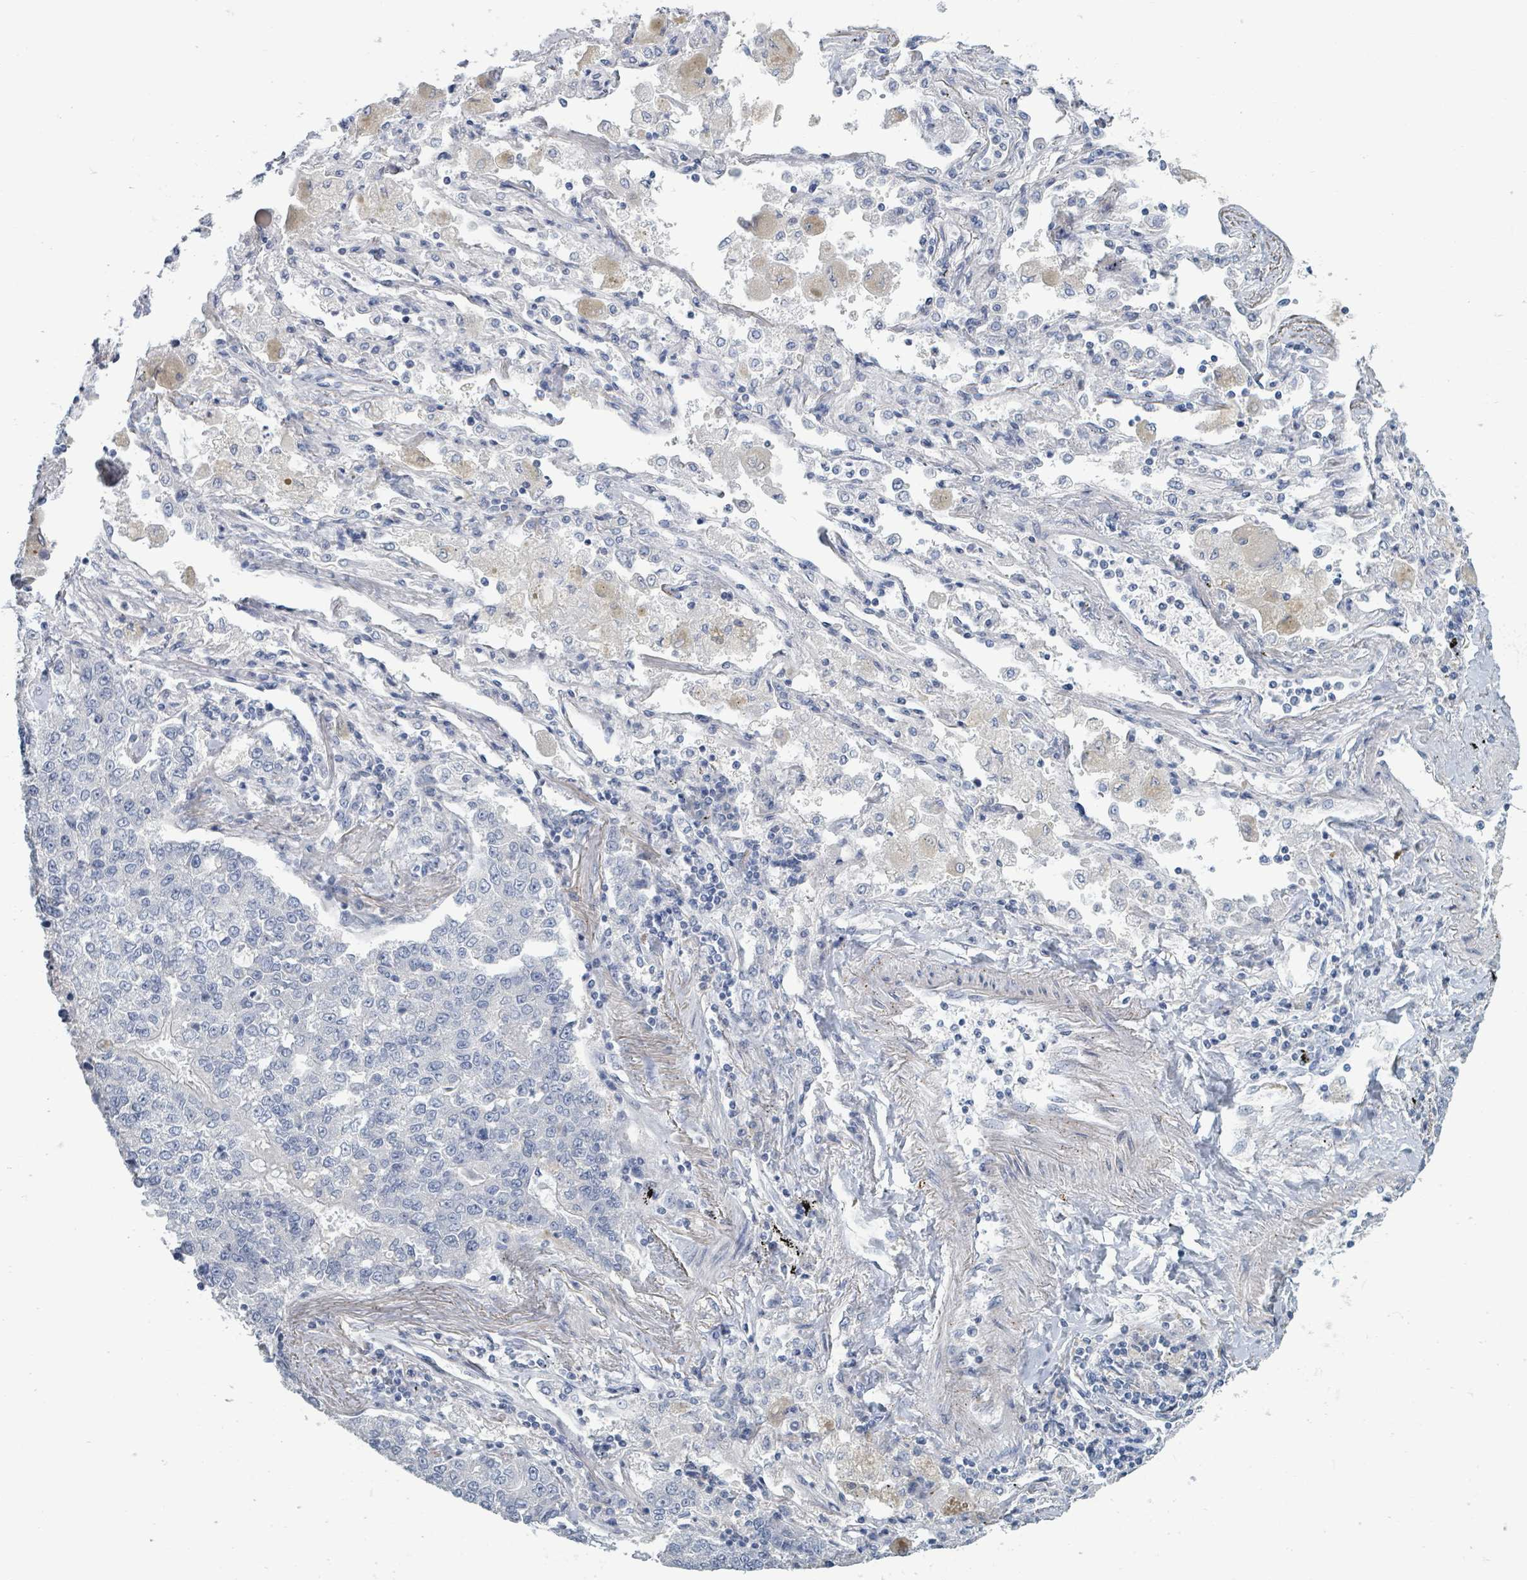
{"staining": {"intensity": "negative", "quantity": "none", "location": "none"}, "tissue": "lung cancer", "cell_type": "Tumor cells", "image_type": "cancer", "snomed": [{"axis": "morphology", "description": "Adenocarcinoma, NOS"}, {"axis": "topography", "description": "Lung"}], "caption": "Immunohistochemical staining of lung adenocarcinoma exhibits no significant positivity in tumor cells. Brightfield microscopy of IHC stained with DAB (brown) and hematoxylin (blue), captured at high magnification.", "gene": "RAB33B", "patient": {"sex": "male", "age": 49}}